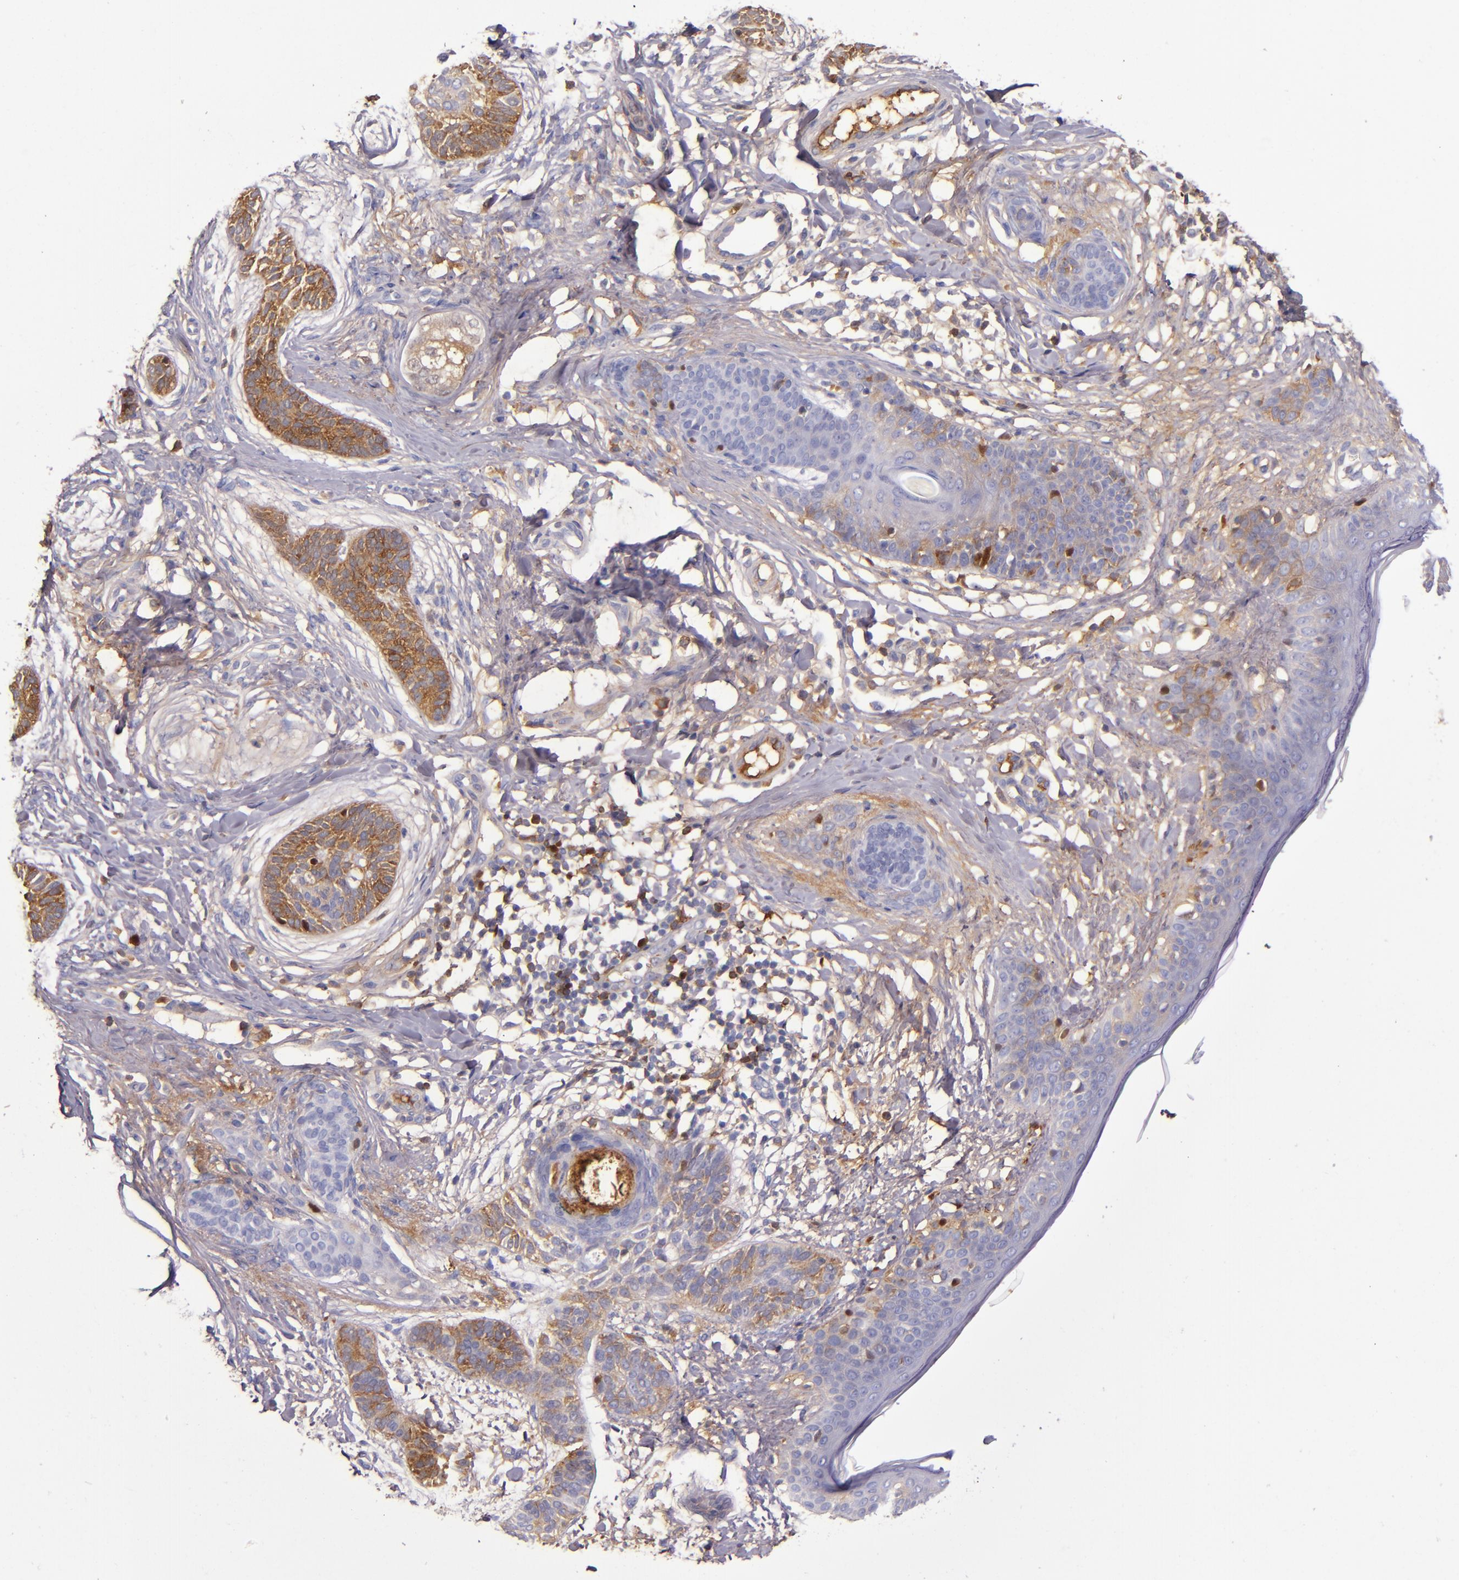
{"staining": {"intensity": "strong", "quantity": "25%-75%", "location": "cytoplasmic/membranous"}, "tissue": "skin cancer", "cell_type": "Tumor cells", "image_type": "cancer", "snomed": [{"axis": "morphology", "description": "Normal tissue, NOS"}, {"axis": "morphology", "description": "Basal cell carcinoma"}, {"axis": "topography", "description": "Skin"}], "caption": "The photomicrograph displays immunohistochemical staining of skin basal cell carcinoma. There is strong cytoplasmic/membranous expression is present in about 25%-75% of tumor cells.", "gene": "CLEC3B", "patient": {"sex": "male", "age": 63}}